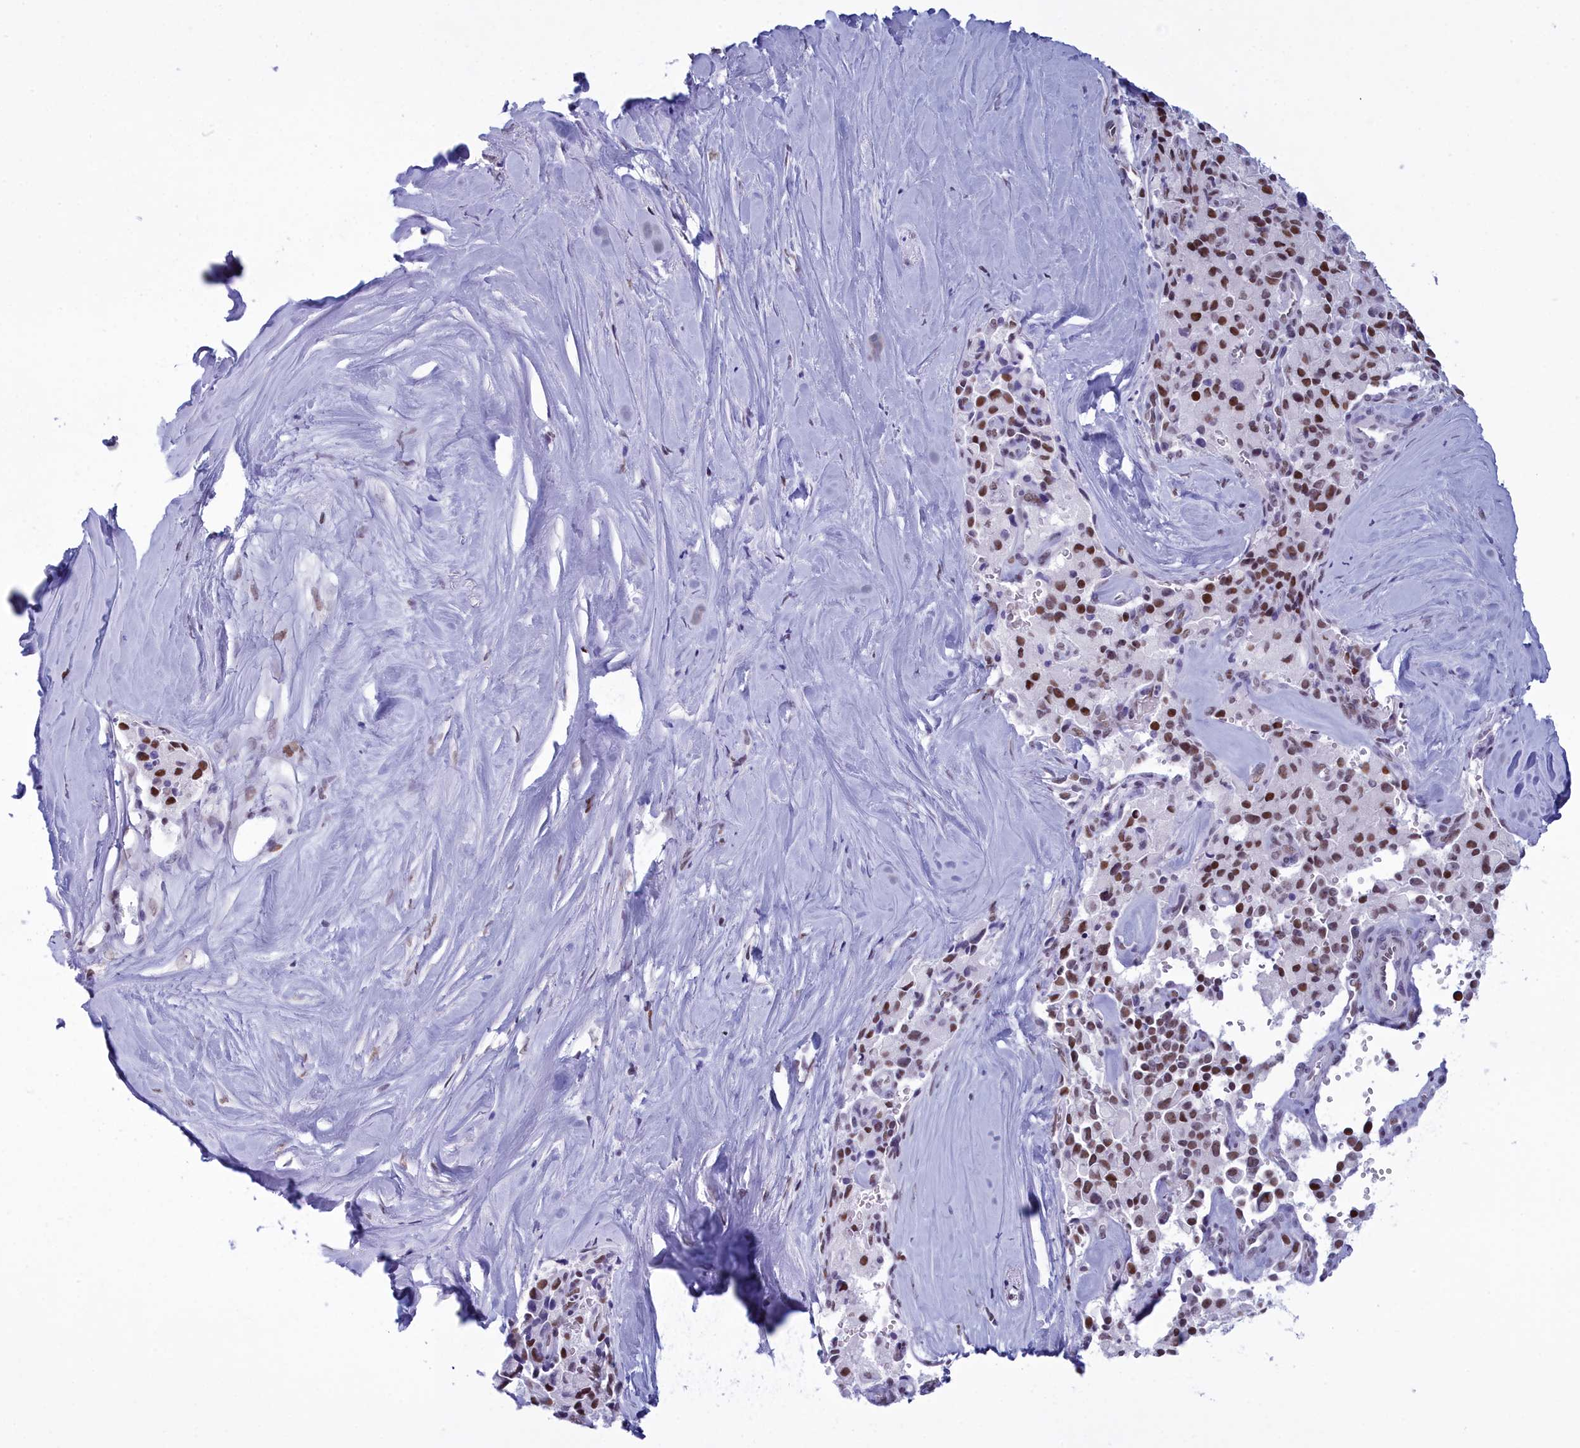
{"staining": {"intensity": "moderate", "quantity": ">75%", "location": "nuclear"}, "tissue": "pancreatic cancer", "cell_type": "Tumor cells", "image_type": "cancer", "snomed": [{"axis": "morphology", "description": "Adenocarcinoma, NOS"}, {"axis": "topography", "description": "Pancreas"}], "caption": "There is medium levels of moderate nuclear positivity in tumor cells of pancreatic cancer (adenocarcinoma), as demonstrated by immunohistochemical staining (brown color).", "gene": "CDC26", "patient": {"sex": "male", "age": 65}}